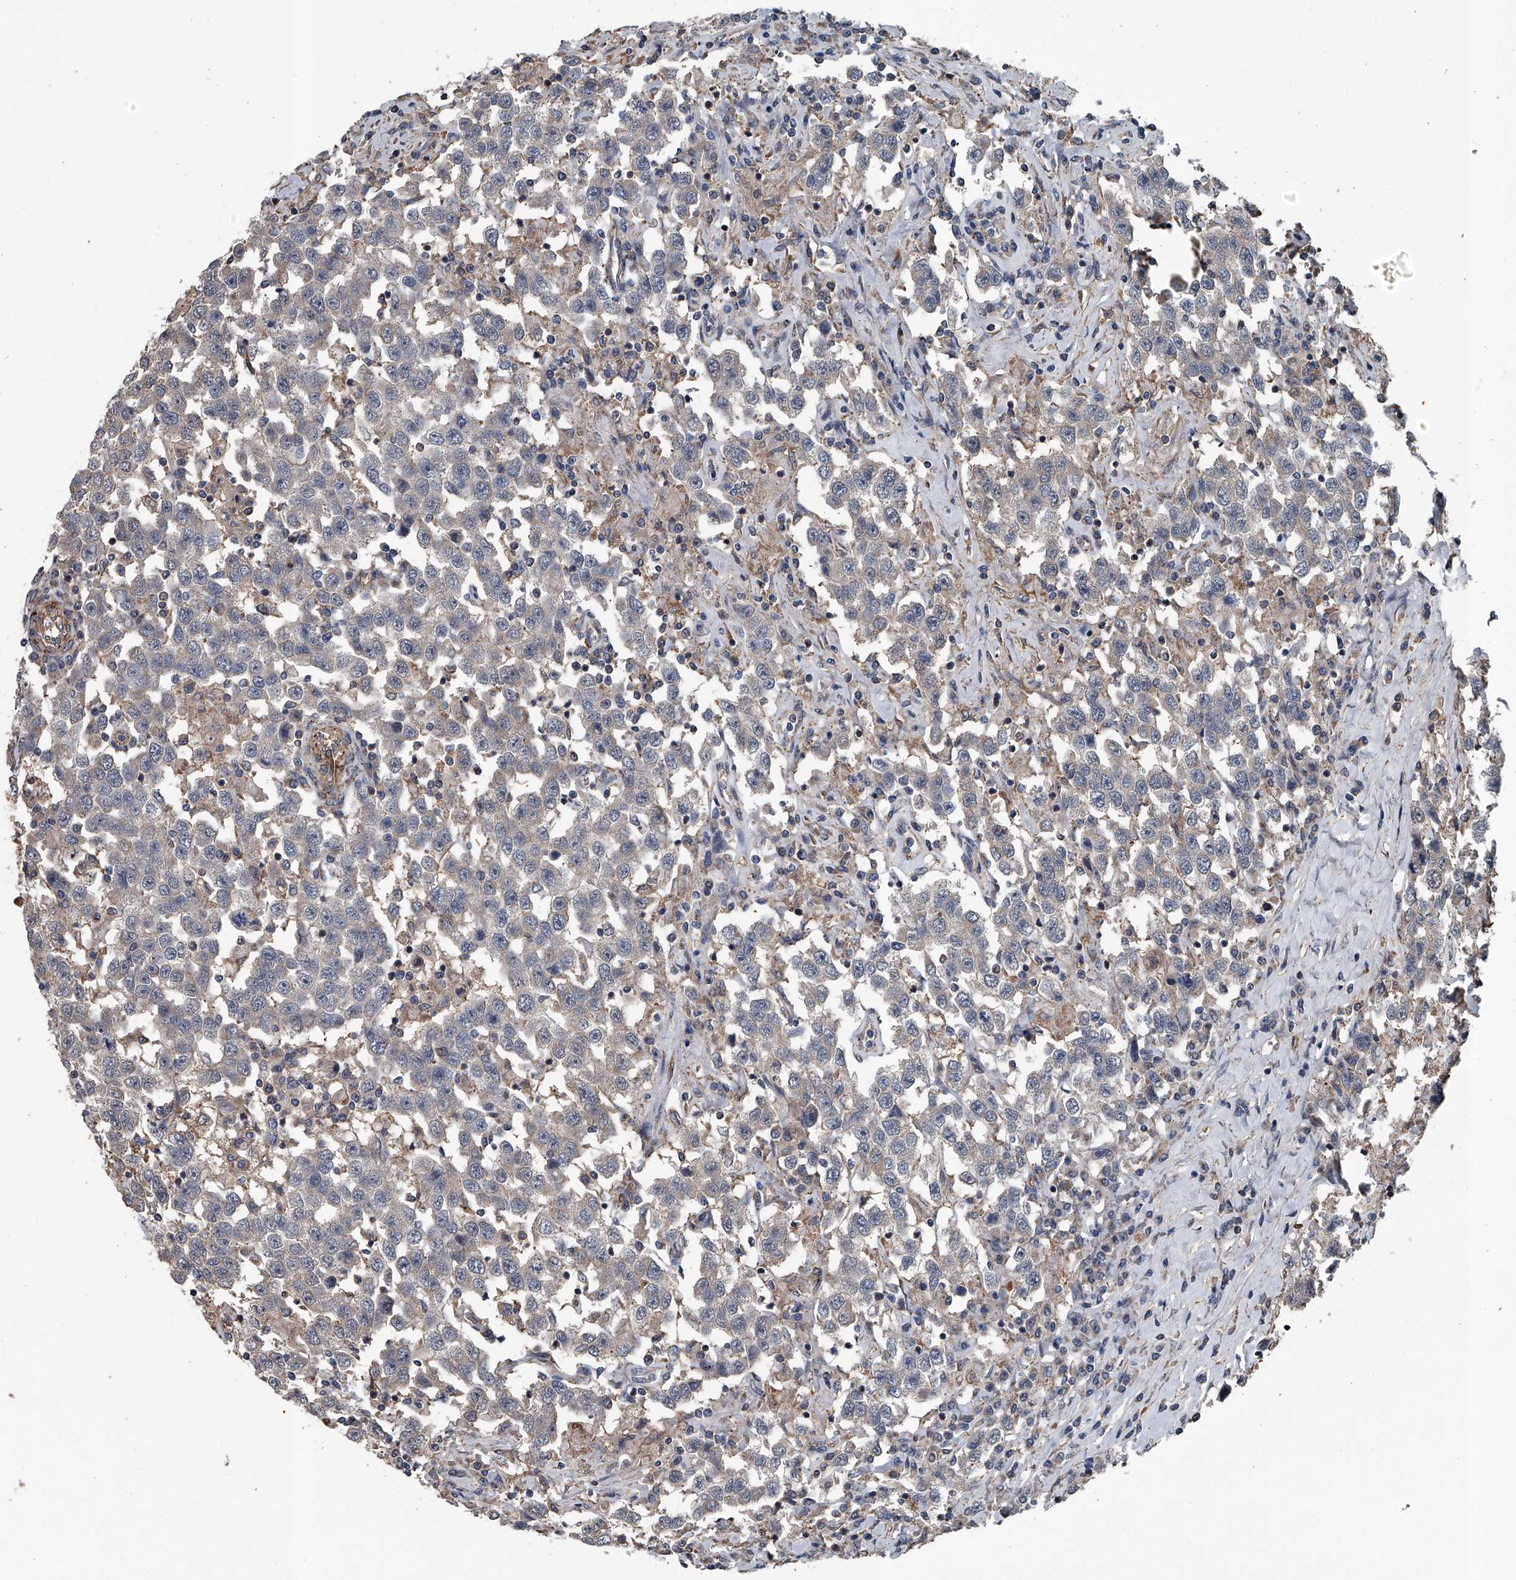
{"staining": {"intensity": "weak", "quantity": "<25%", "location": "cytoplasmic/membranous"}, "tissue": "testis cancer", "cell_type": "Tumor cells", "image_type": "cancer", "snomed": [{"axis": "morphology", "description": "Seminoma, NOS"}, {"axis": "topography", "description": "Testis"}], "caption": "IHC histopathology image of neoplastic tissue: human testis seminoma stained with DAB (3,3'-diaminobenzidine) displays no significant protein expression in tumor cells.", "gene": "LDLRAD2", "patient": {"sex": "male", "age": 41}}